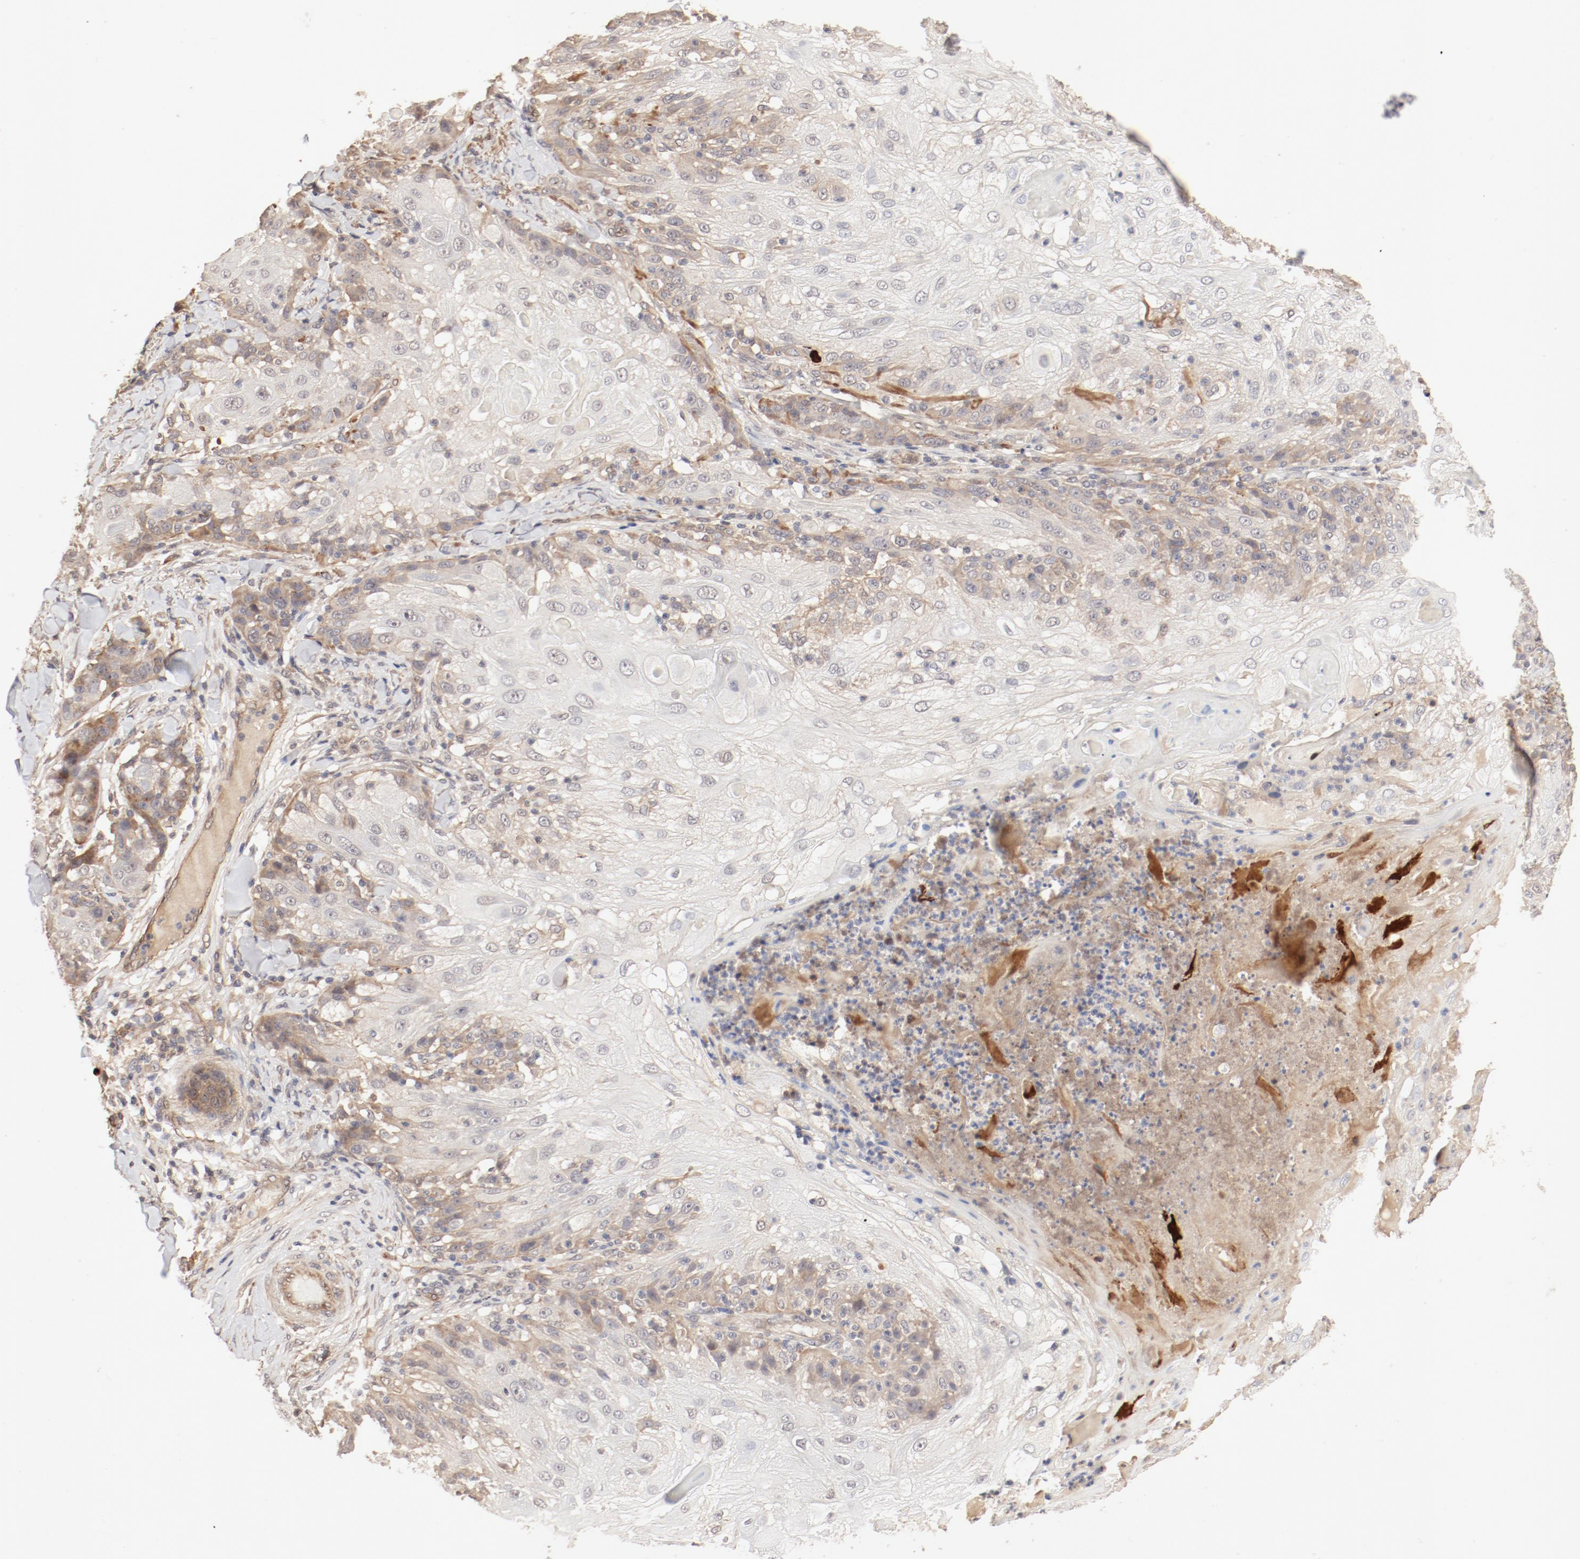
{"staining": {"intensity": "moderate", "quantity": ">75%", "location": "cytoplasmic/membranous"}, "tissue": "skin cancer", "cell_type": "Tumor cells", "image_type": "cancer", "snomed": [{"axis": "morphology", "description": "Normal tissue, NOS"}, {"axis": "morphology", "description": "Squamous cell carcinoma, NOS"}, {"axis": "topography", "description": "Skin"}], "caption": "High-magnification brightfield microscopy of skin squamous cell carcinoma stained with DAB (3,3'-diaminobenzidine) (brown) and counterstained with hematoxylin (blue). tumor cells exhibit moderate cytoplasmic/membranous expression is present in approximately>75% of cells.", "gene": "IL3RA", "patient": {"sex": "female", "age": 83}}